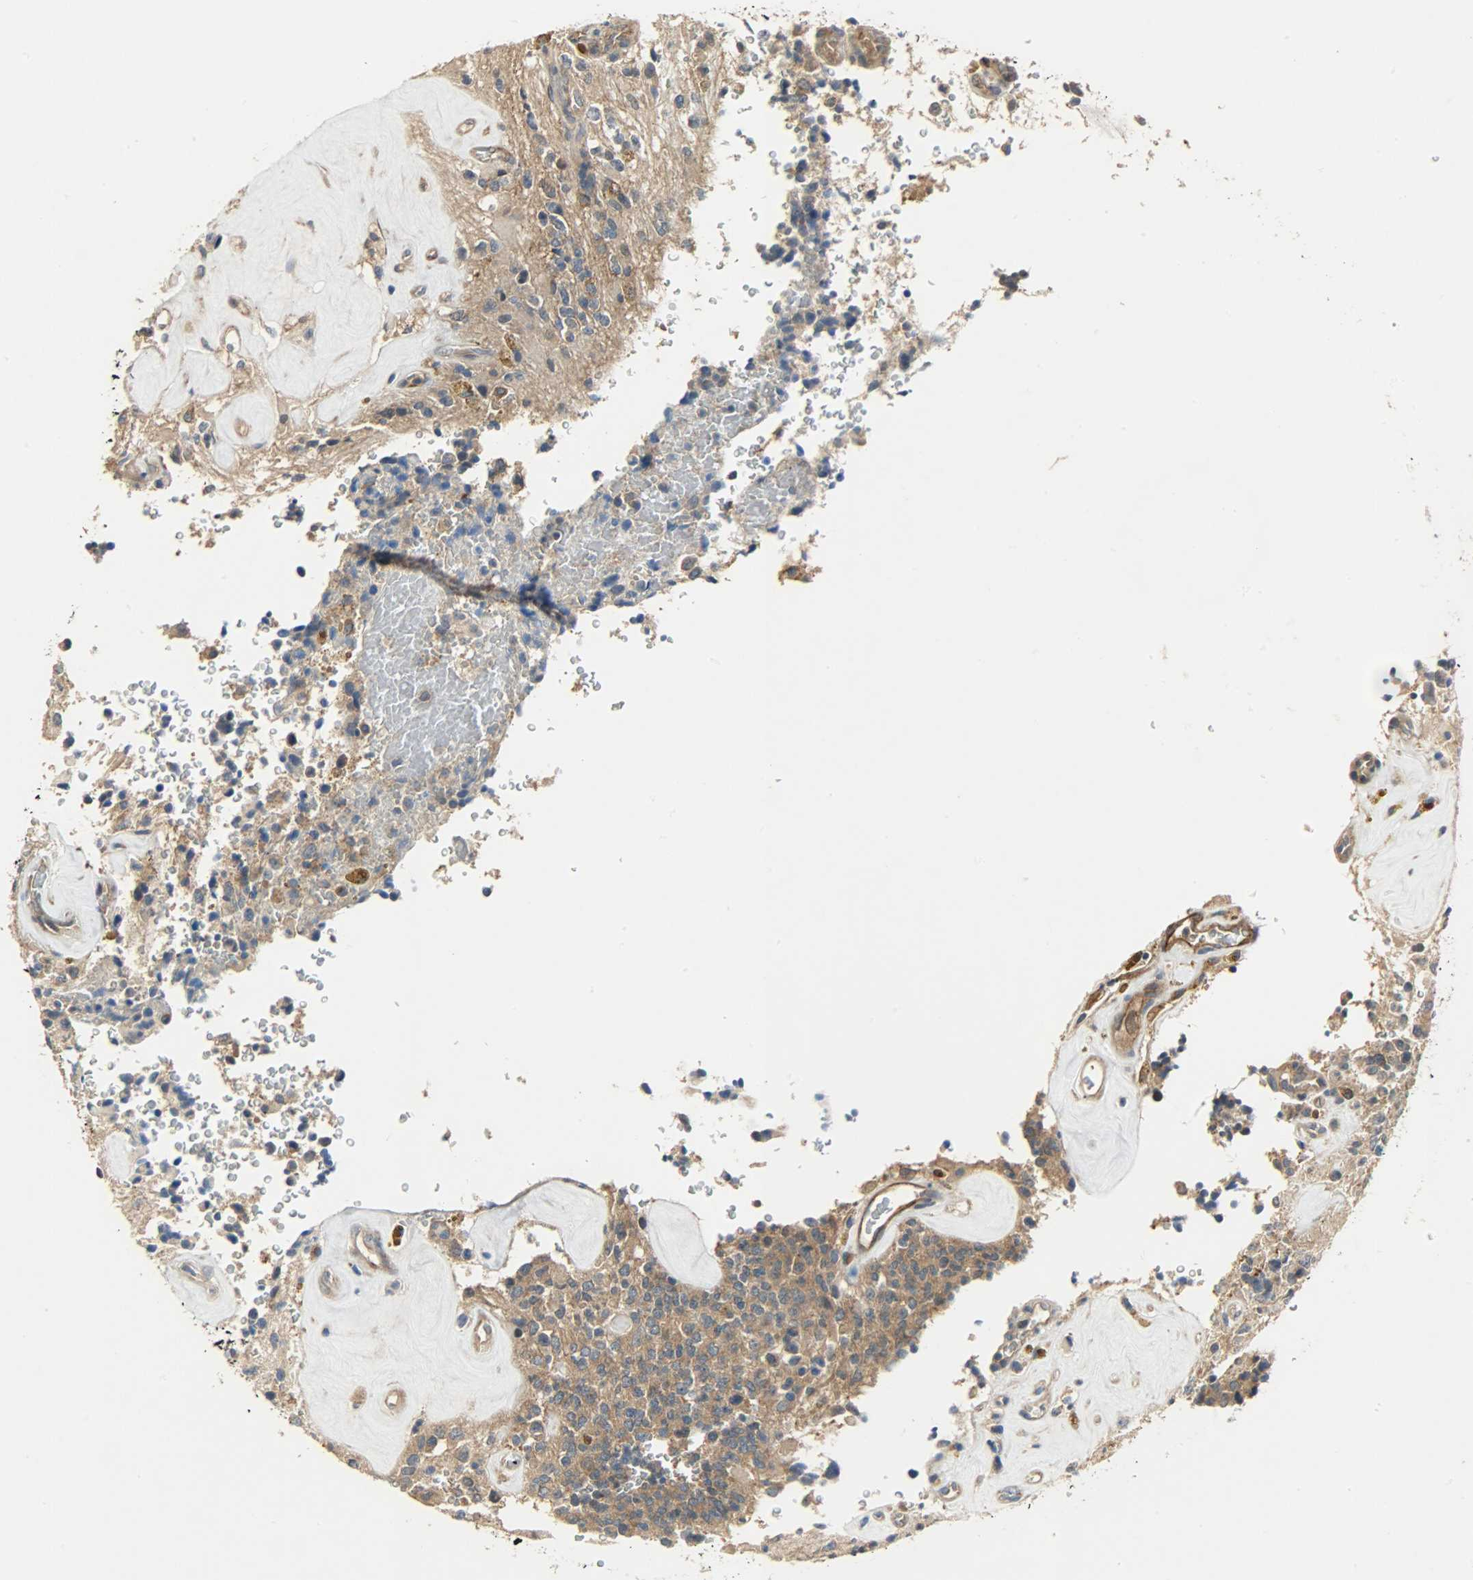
{"staining": {"intensity": "weak", "quantity": ">75%", "location": "cytoplasmic/membranous"}, "tissue": "glioma", "cell_type": "Tumor cells", "image_type": "cancer", "snomed": [{"axis": "morphology", "description": "Glioma, malignant, High grade"}, {"axis": "topography", "description": "pancreas cauda"}], "caption": "Protein expression by immunohistochemistry (IHC) reveals weak cytoplasmic/membranous expression in about >75% of tumor cells in malignant glioma (high-grade). (brown staining indicates protein expression, while blue staining denotes nuclei).", "gene": "KIAA1217", "patient": {"sex": "male", "age": 60}}